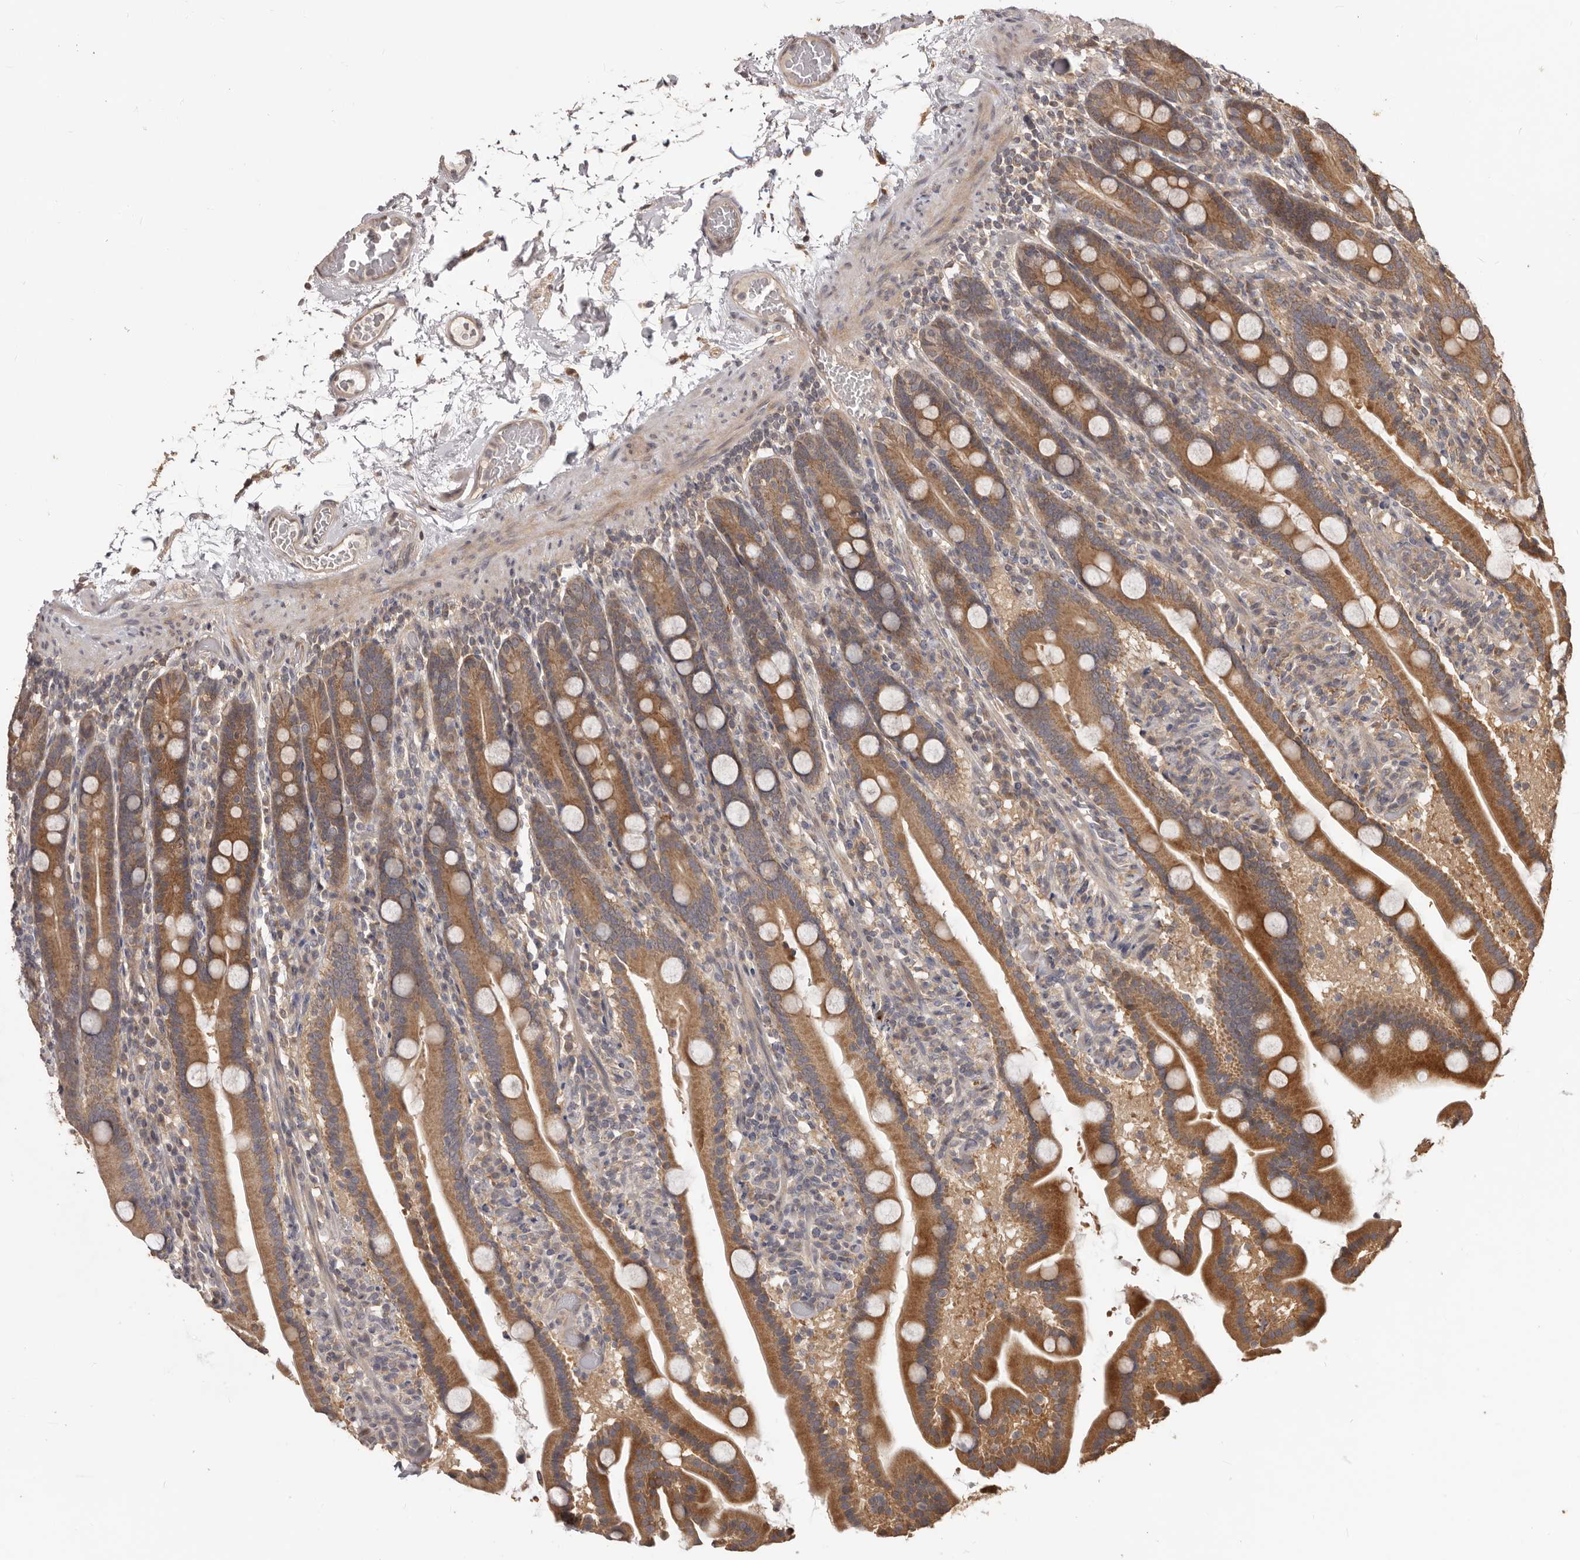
{"staining": {"intensity": "moderate", "quantity": ">75%", "location": "cytoplasmic/membranous"}, "tissue": "duodenum", "cell_type": "Glandular cells", "image_type": "normal", "snomed": [{"axis": "morphology", "description": "Normal tissue, NOS"}, {"axis": "topography", "description": "Duodenum"}], "caption": "A brown stain highlights moderate cytoplasmic/membranous expression of a protein in glandular cells of unremarkable duodenum. (DAB = brown stain, brightfield microscopy at high magnification).", "gene": "MTO1", "patient": {"sex": "male", "age": 55}}